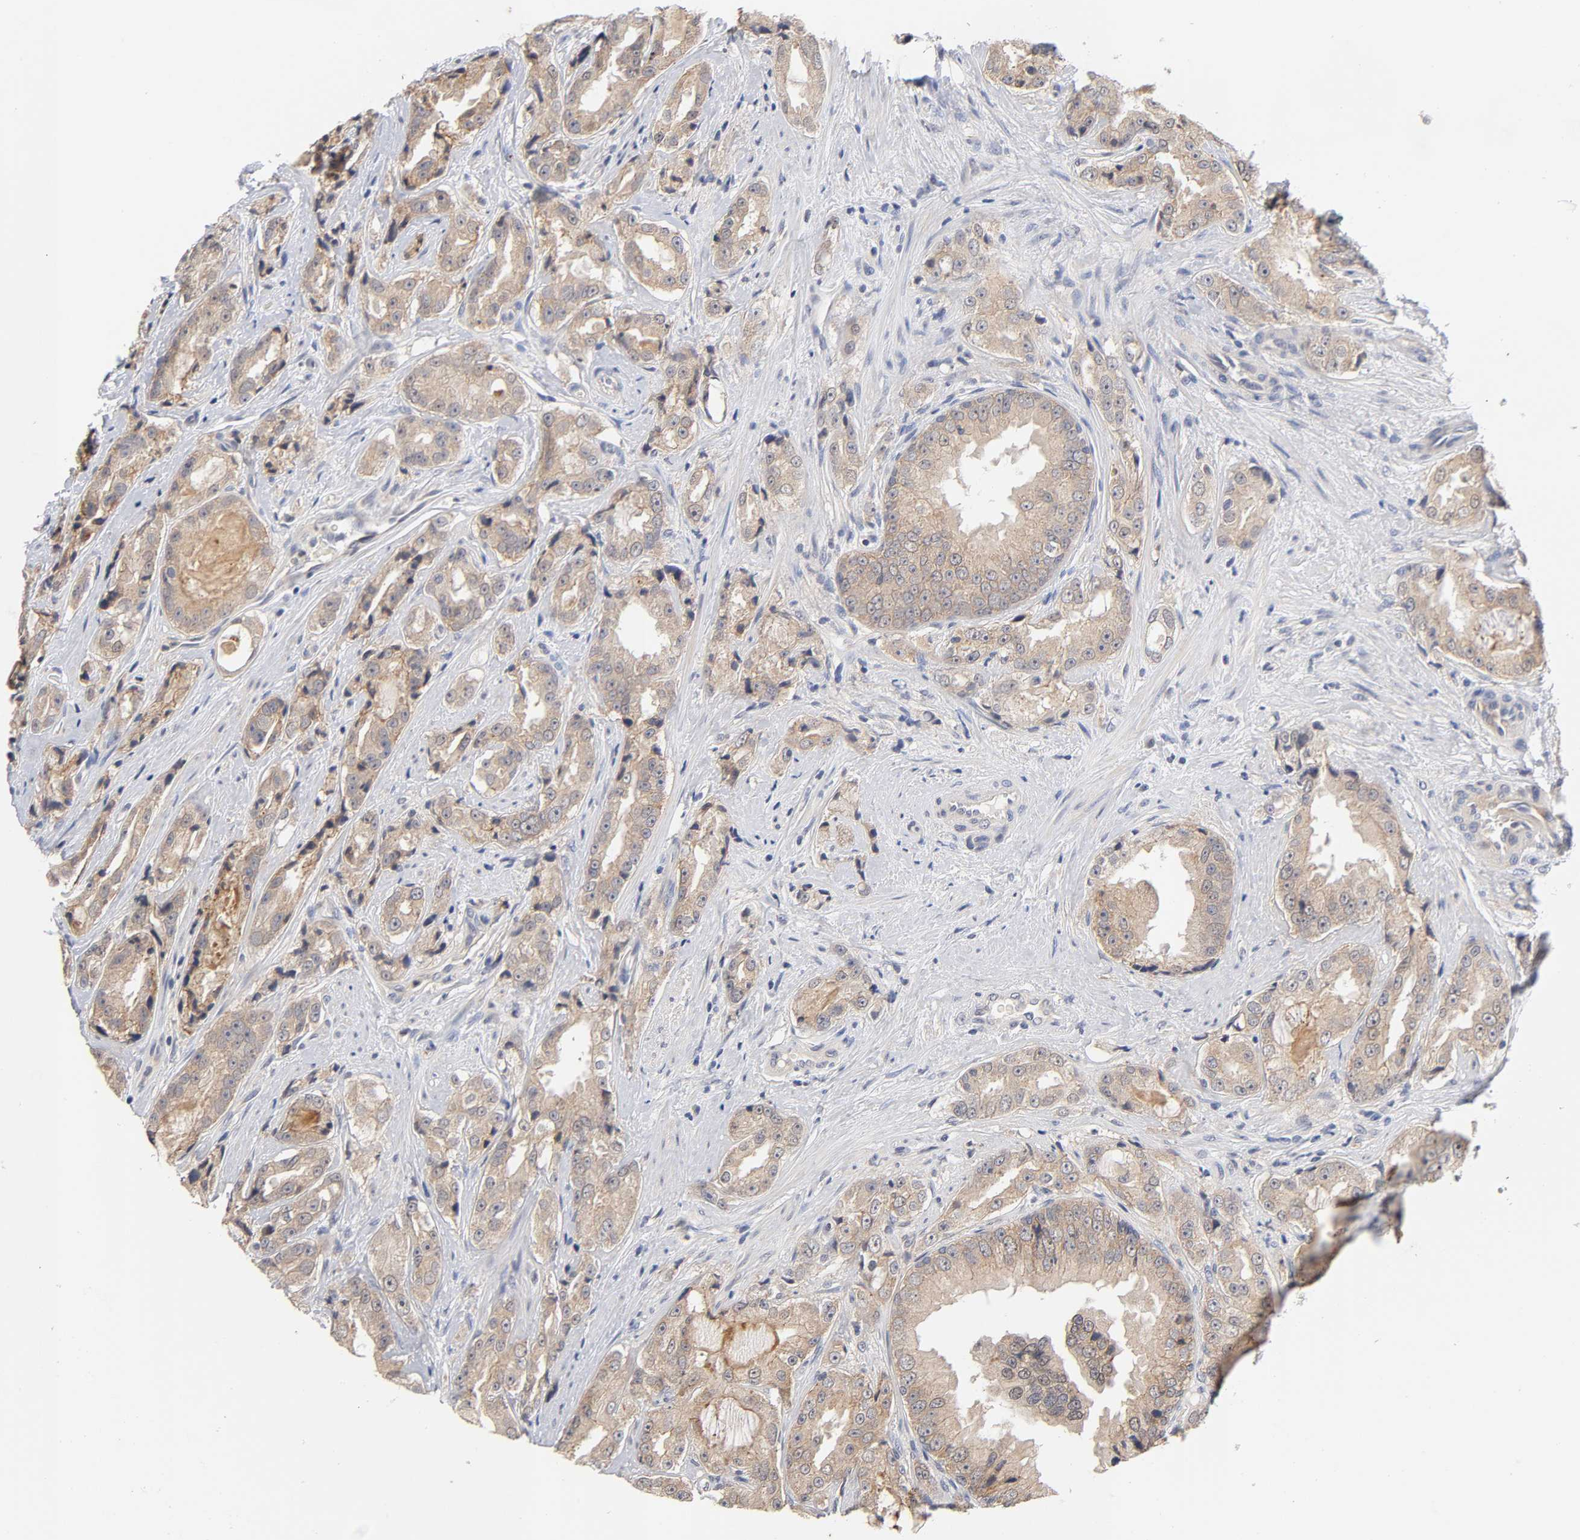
{"staining": {"intensity": "weak", "quantity": ">75%", "location": "cytoplasmic/membranous"}, "tissue": "prostate cancer", "cell_type": "Tumor cells", "image_type": "cancer", "snomed": [{"axis": "morphology", "description": "Adenocarcinoma, High grade"}, {"axis": "topography", "description": "Prostate"}], "caption": "There is low levels of weak cytoplasmic/membranous expression in tumor cells of prostate high-grade adenocarcinoma, as demonstrated by immunohistochemical staining (brown color).", "gene": "CXADR", "patient": {"sex": "male", "age": 73}}